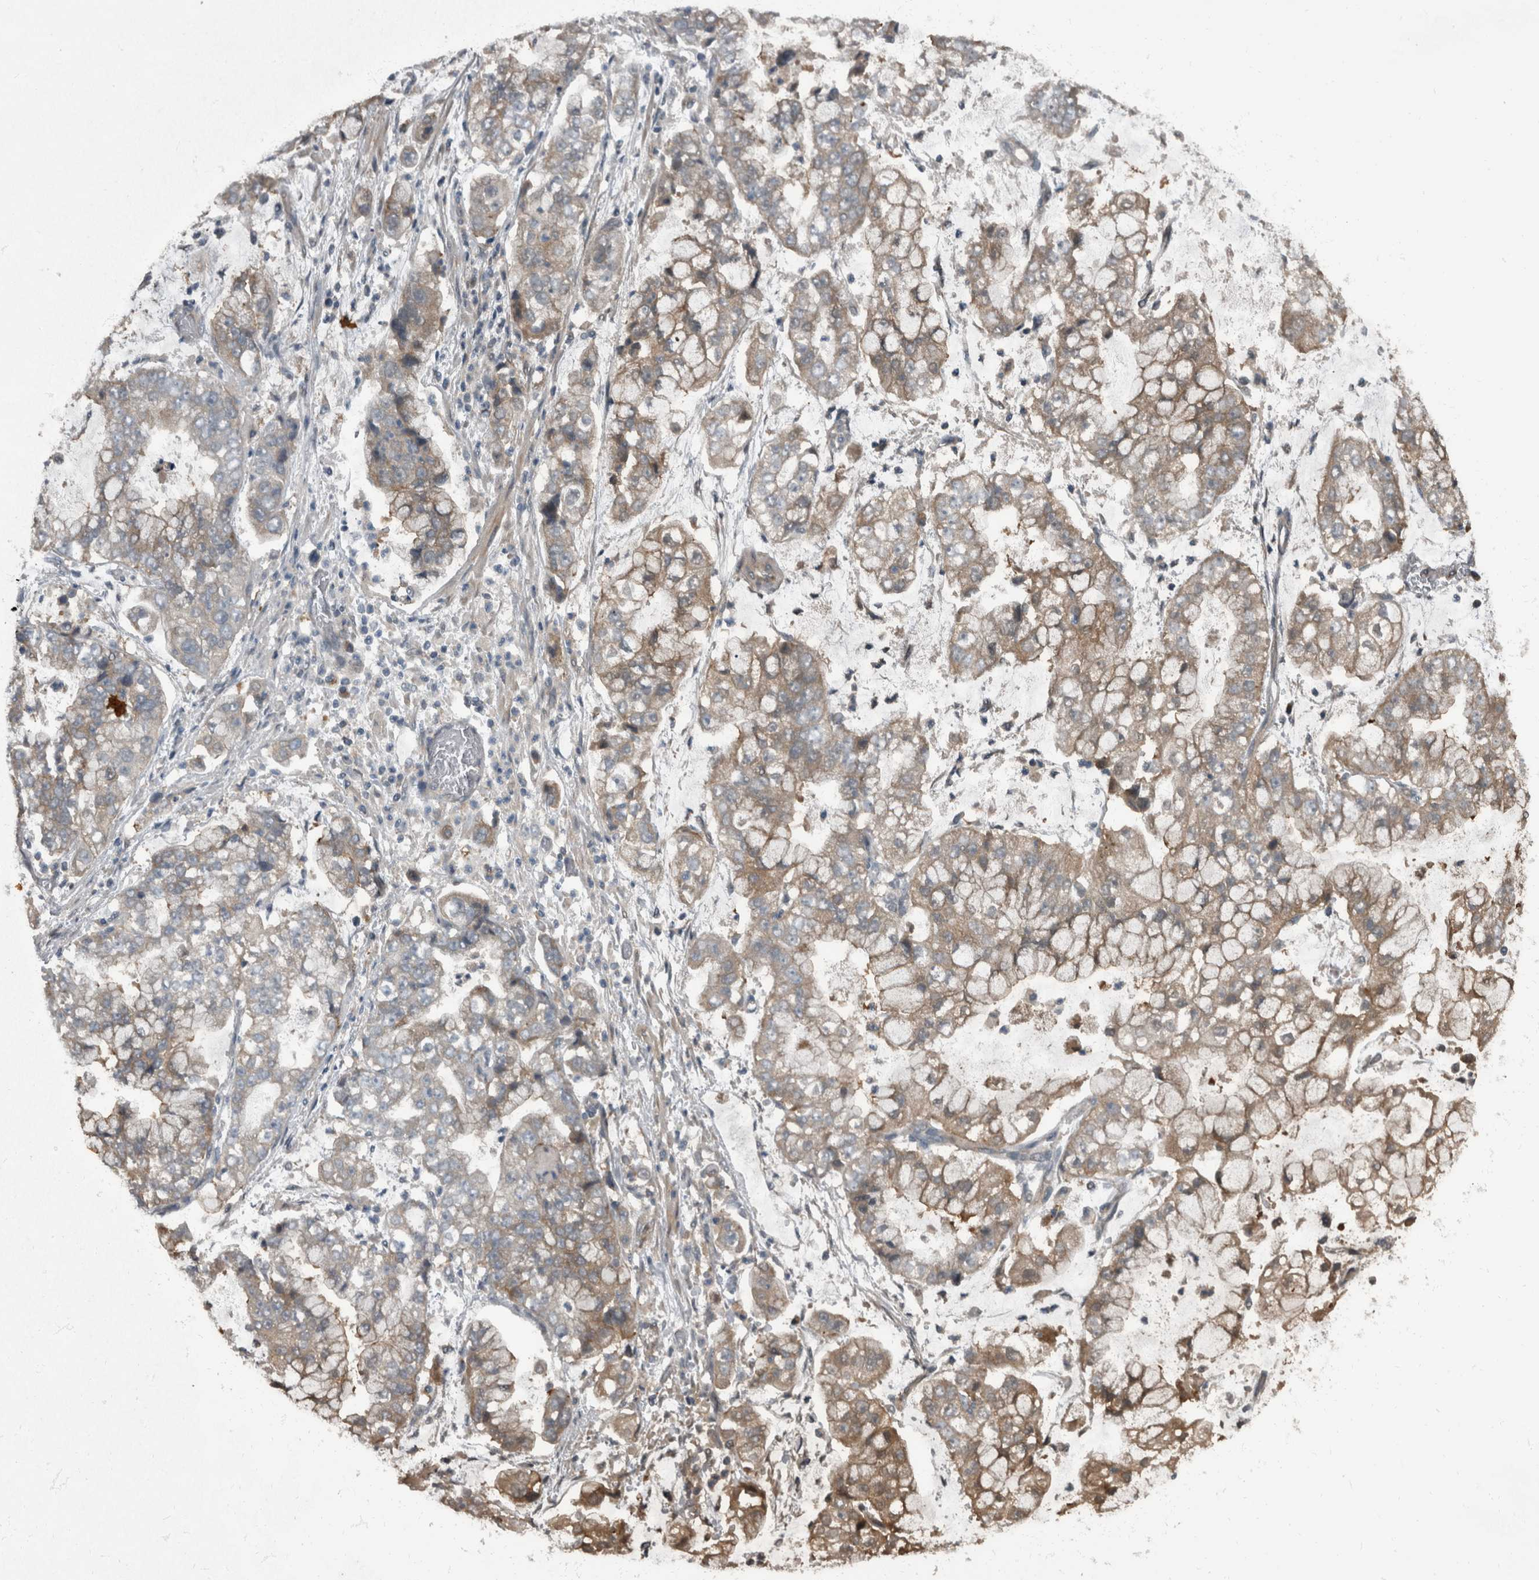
{"staining": {"intensity": "weak", "quantity": "25%-75%", "location": "cytoplasmic/membranous"}, "tissue": "stomach cancer", "cell_type": "Tumor cells", "image_type": "cancer", "snomed": [{"axis": "morphology", "description": "Adenocarcinoma, NOS"}, {"axis": "topography", "description": "Stomach"}], "caption": "Brown immunohistochemical staining in stomach adenocarcinoma exhibits weak cytoplasmic/membranous positivity in approximately 25%-75% of tumor cells.", "gene": "RABGGTB", "patient": {"sex": "male", "age": 76}}